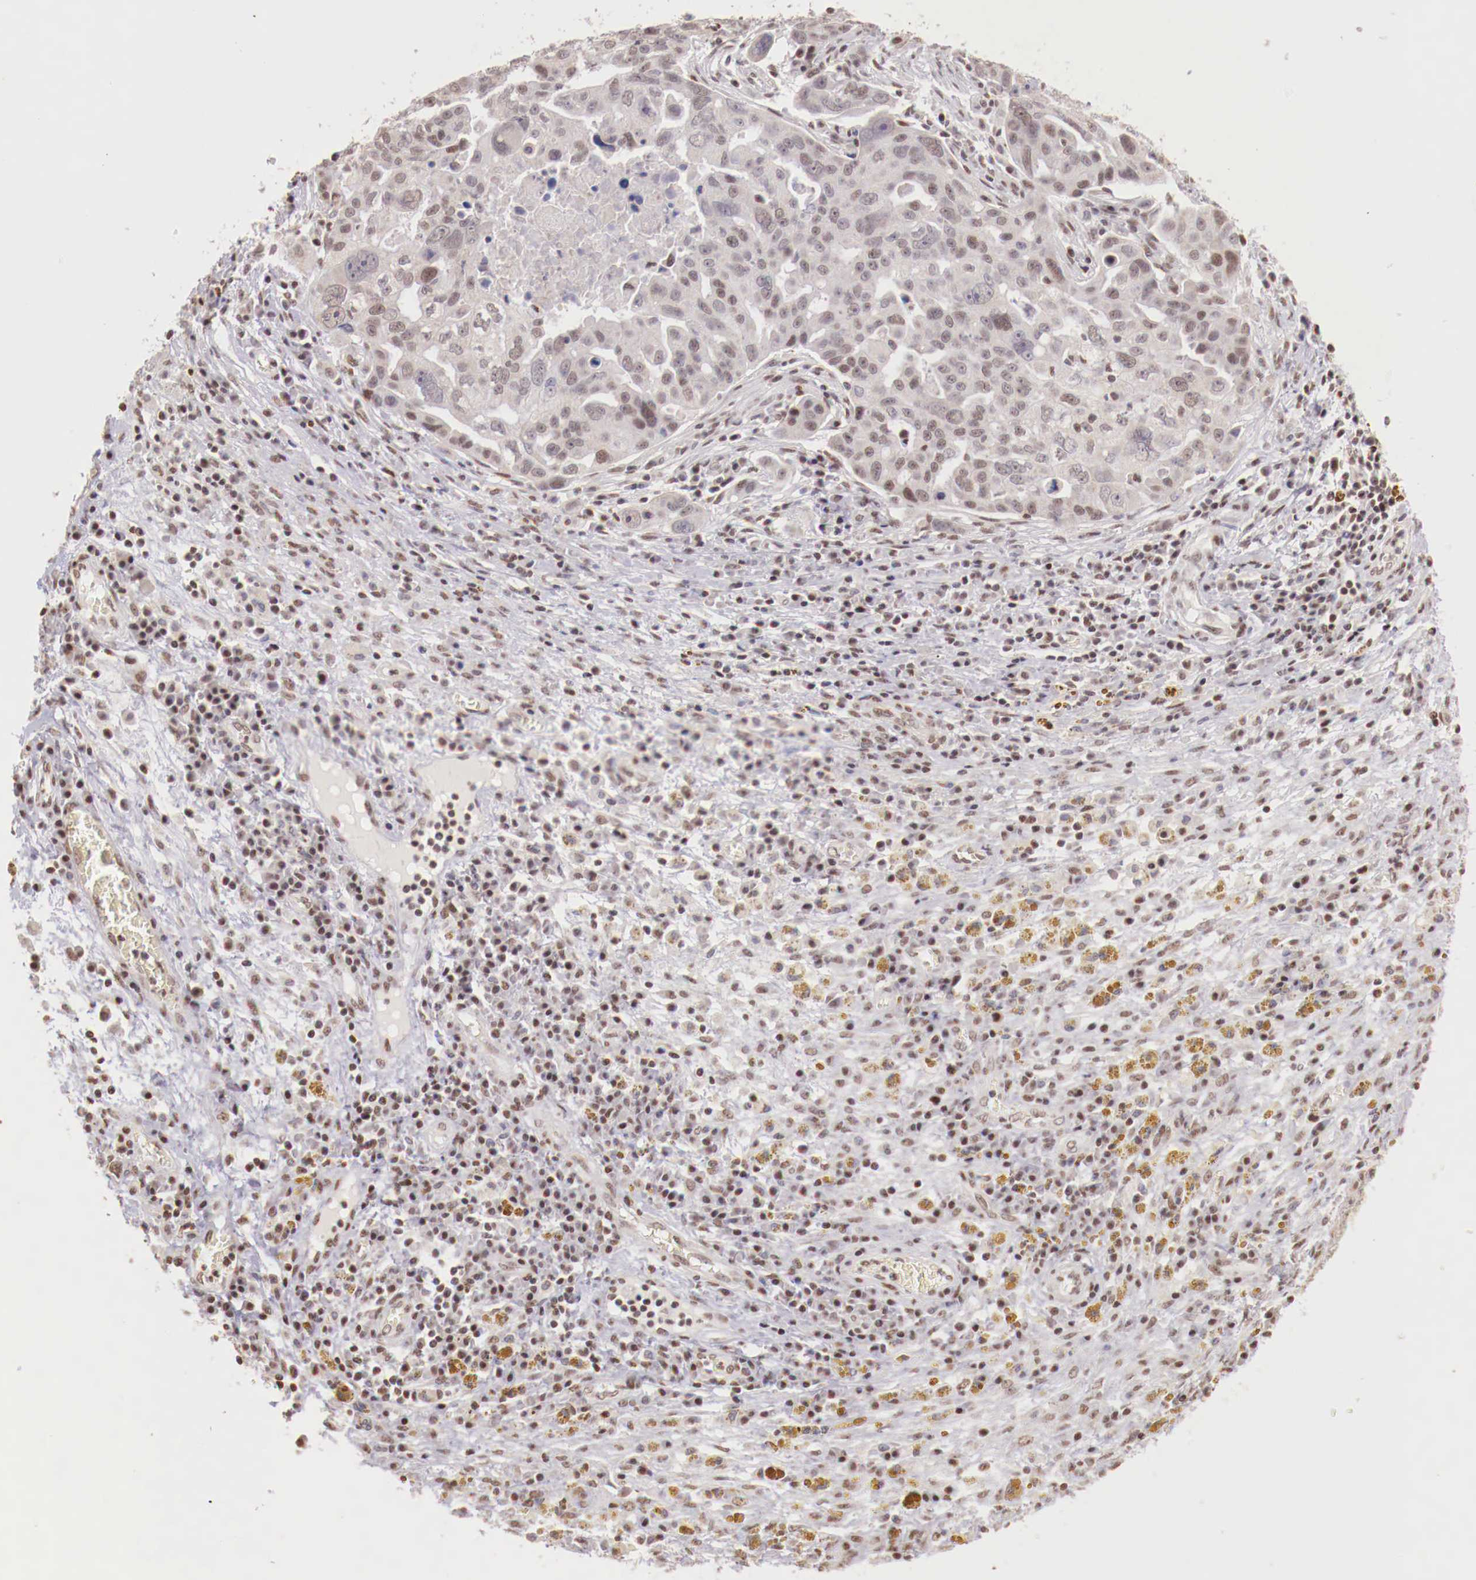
{"staining": {"intensity": "weak", "quantity": "<25%", "location": "cytoplasmic/membranous"}, "tissue": "ovarian cancer", "cell_type": "Tumor cells", "image_type": "cancer", "snomed": [{"axis": "morphology", "description": "Carcinoma, endometroid"}, {"axis": "topography", "description": "Ovary"}], "caption": "High power microscopy histopathology image of an IHC image of ovarian cancer, revealing no significant positivity in tumor cells.", "gene": "SP1", "patient": {"sex": "female", "age": 75}}